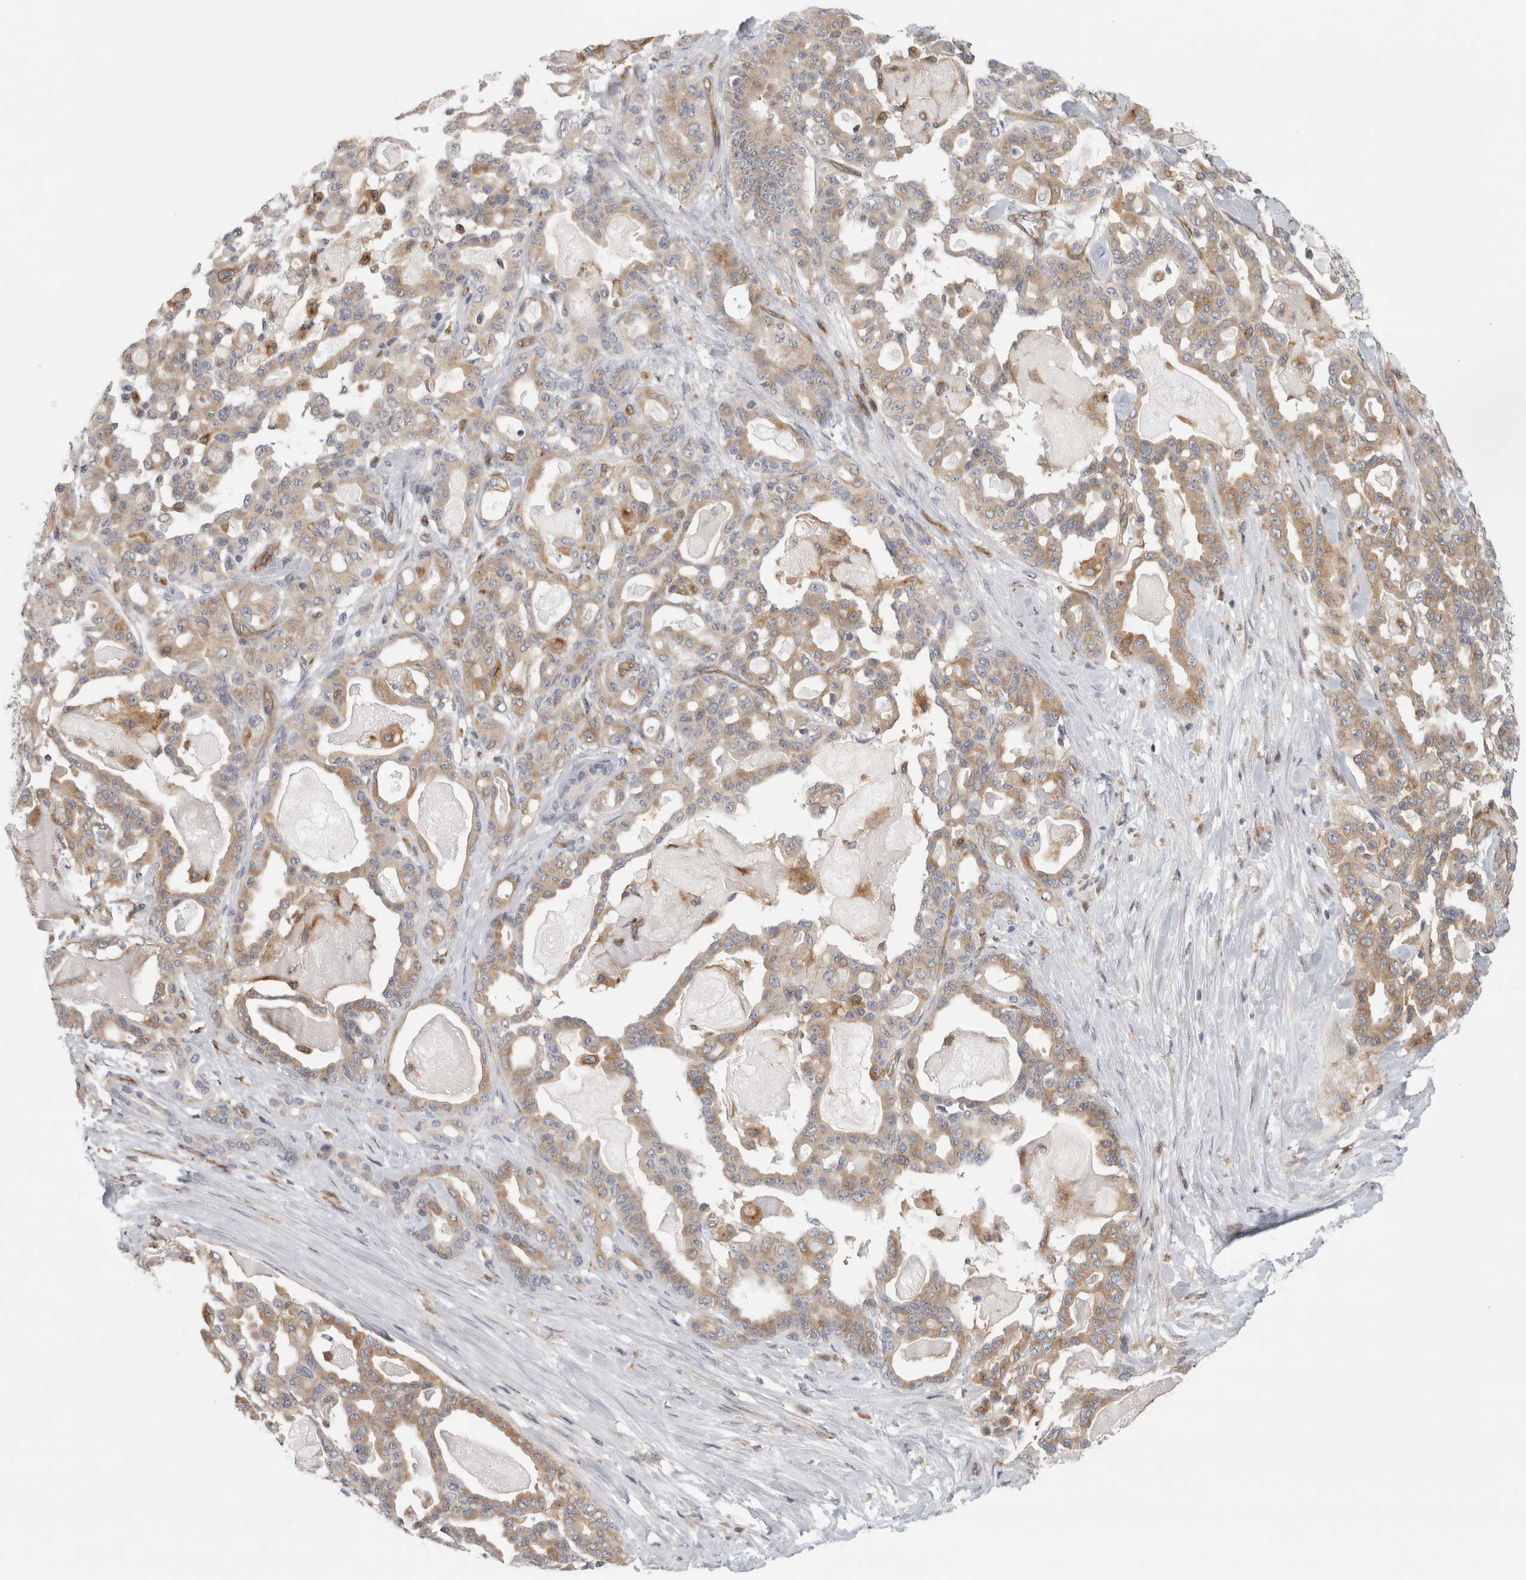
{"staining": {"intensity": "weak", "quantity": ">75%", "location": "cytoplasmic/membranous"}, "tissue": "pancreatic cancer", "cell_type": "Tumor cells", "image_type": "cancer", "snomed": [{"axis": "morphology", "description": "Adenocarcinoma, NOS"}, {"axis": "topography", "description": "Pancreas"}], "caption": "Immunohistochemical staining of human pancreatic adenocarcinoma displays low levels of weak cytoplasmic/membranous protein positivity in approximately >75% of tumor cells.", "gene": "PEX6", "patient": {"sex": "male", "age": 63}}